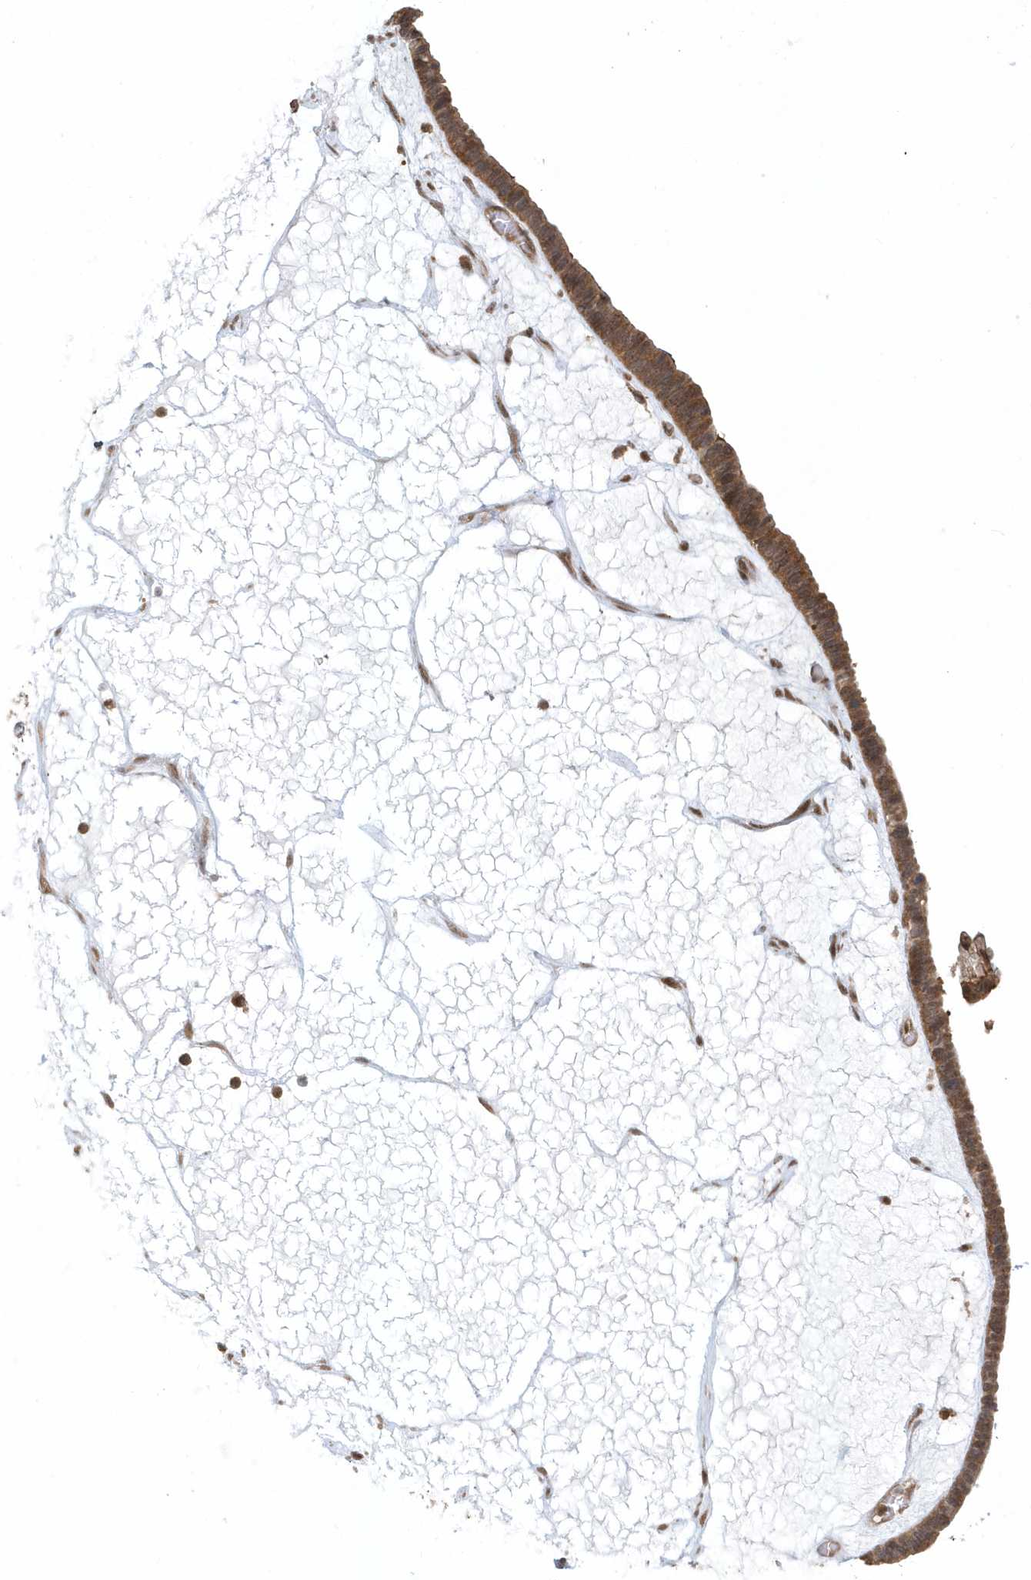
{"staining": {"intensity": "moderate", "quantity": ">75%", "location": "cytoplasmic/membranous,nuclear"}, "tissue": "ovarian cancer", "cell_type": "Tumor cells", "image_type": "cancer", "snomed": [{"axis": "morphology", "description": "Cystadenocarcinoma, serous, NOS"}, {"axis": "topography", "description": "Ovary"}], "caption": "An immunohistochemistry image of tumor tissue is shown. Protein staining in brown highlights moderate cytoplasmic/membranous and nuclear positivity in ovarian serous cystadenocarcinoma within tumor cells.", "gene": "PSMD6", "patient": {"sex": "female", "age": 56}}